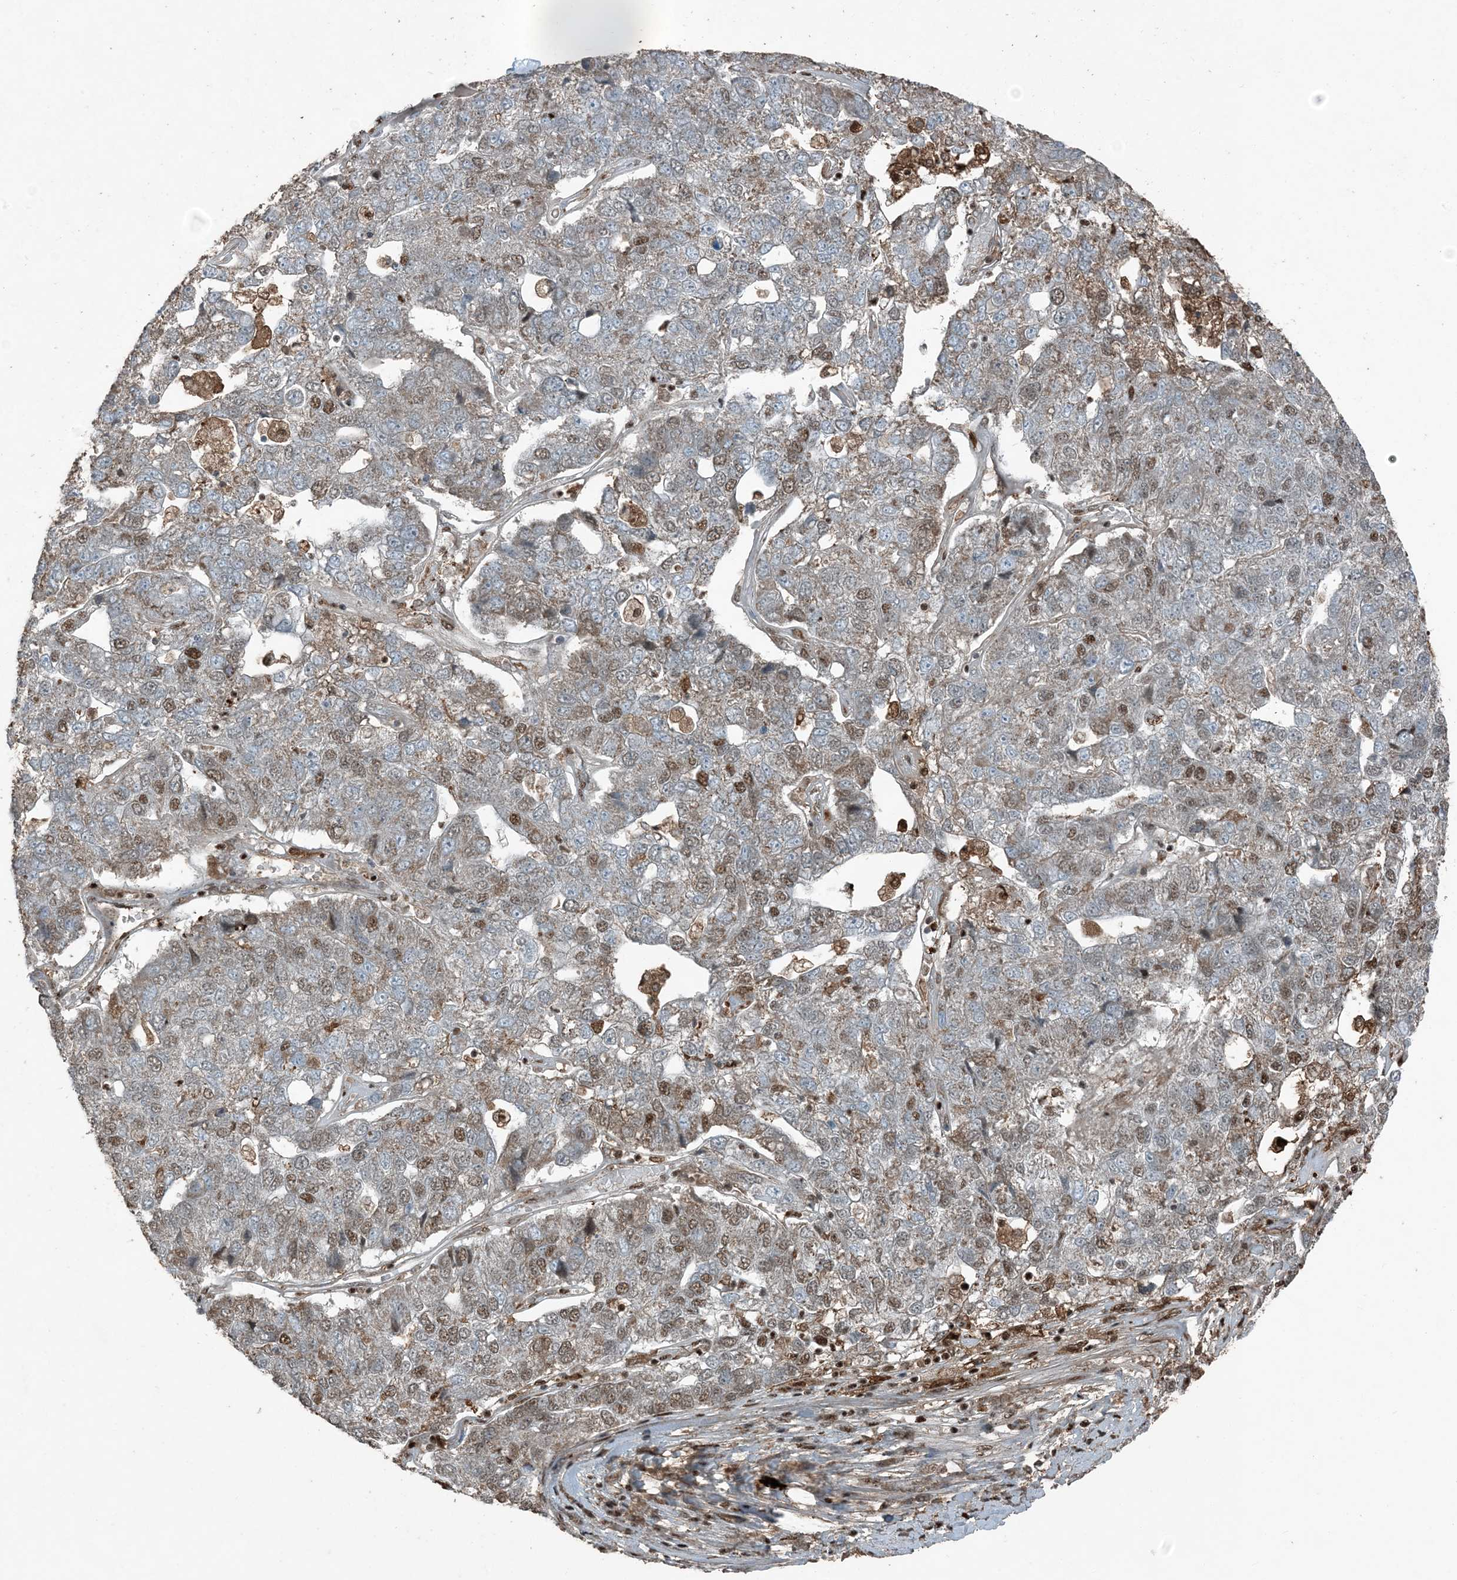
{"staining": {"intensity": "moderate", "quantity": "<25%", "location": "nuclear"}, "tissue": "pancreatic cancer", "cell_type": "Tumor cells", "image_type": "cancer", "snomed": [{"axis": "morphology", "description": "Adenocarcinoma, NOS"}, {"axis": "topography", "description": "Pancreas"}], "caption": "A brown stain shows moderate nuclear staining of a protein in human adenocarcinoma (pancreatic) tumor cells. (Brightfield microscopy of DAB IHC at high magnification).", "gene": "TADA2B", "patient": {"sex": "female", "age": 61}}